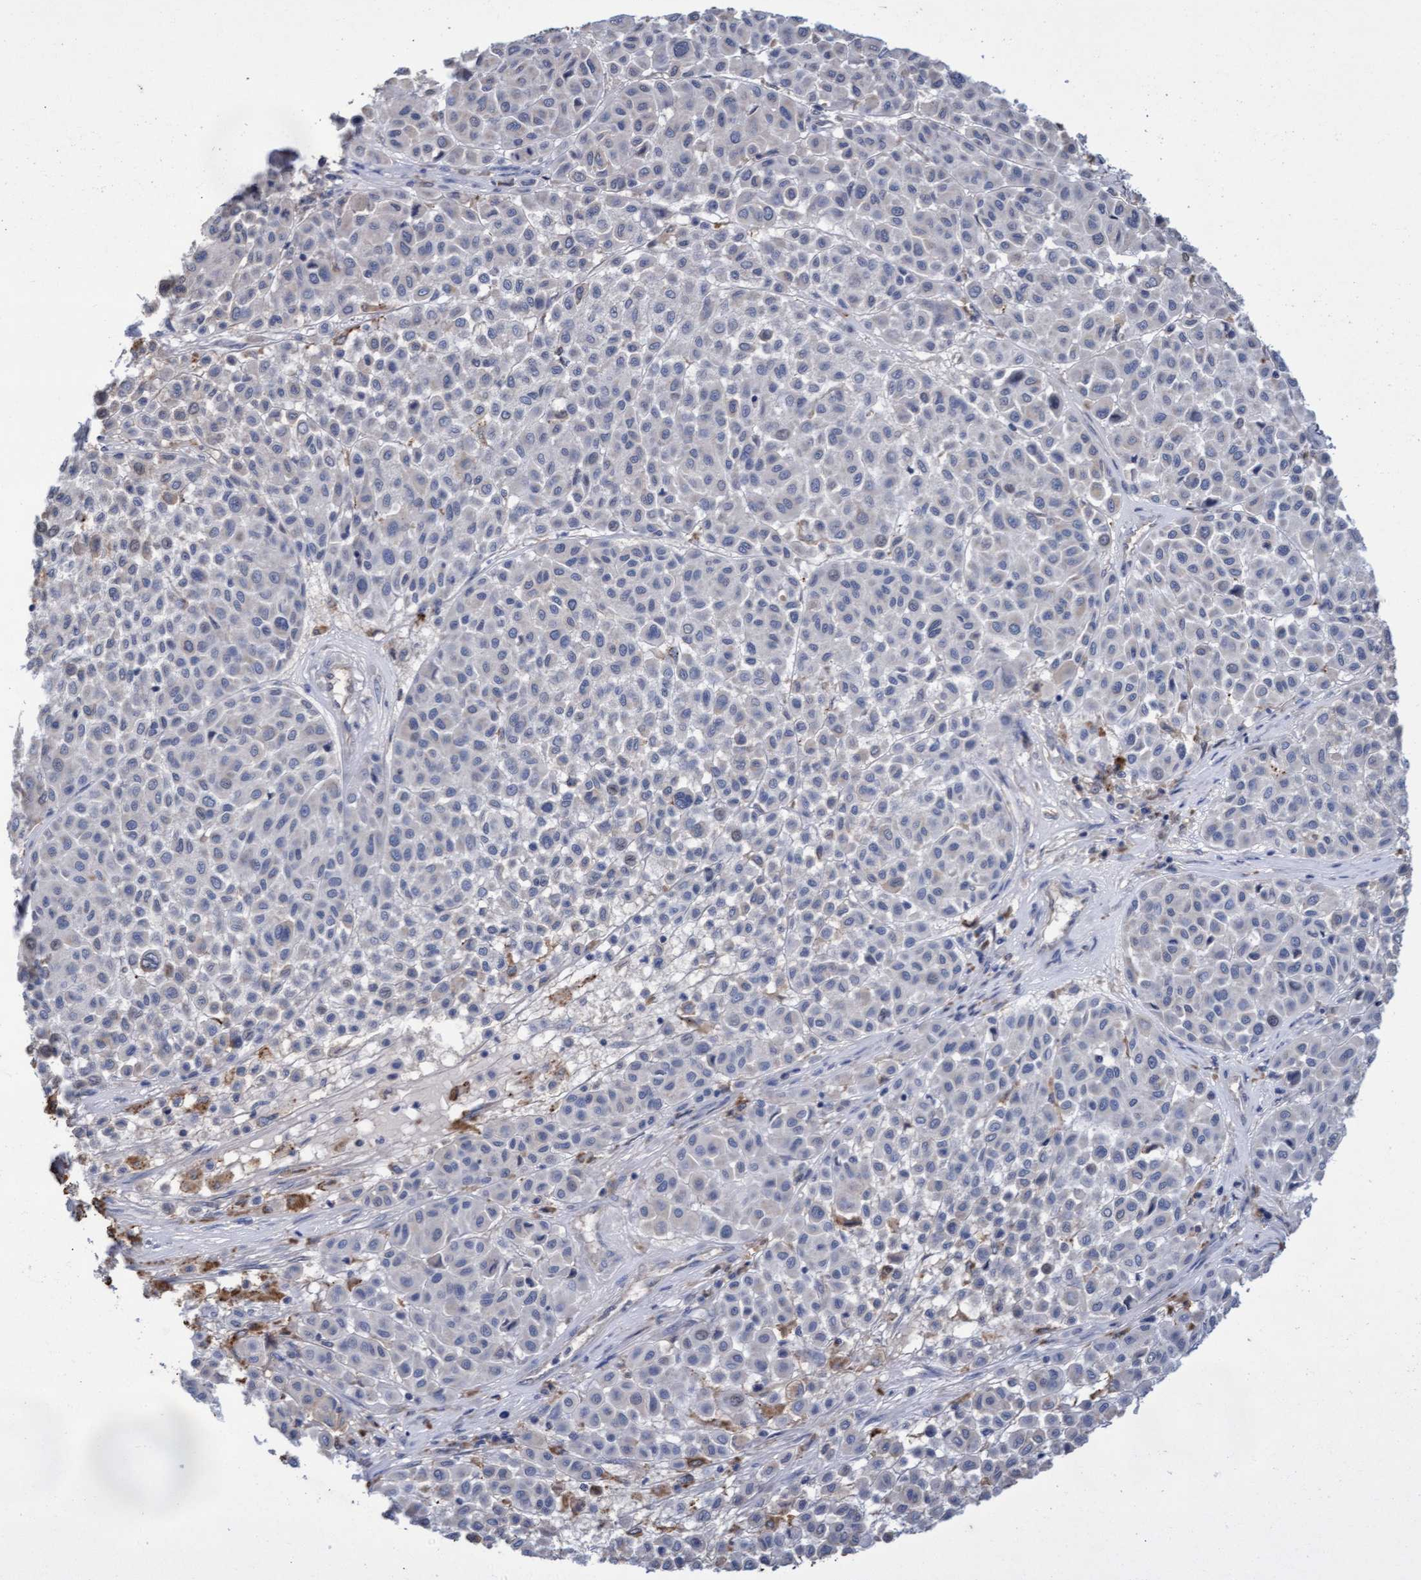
{"staining": {"intensity": "negative", "quantity": "none", "location": "none"}, "tissue": "melanoma", "cell_type": "Tumor cells", "image_type": "cancer", "snomed": [{"axis": "morphology", "description": "Malignant melanoma, Metastatic site"}, {"axis": "topography", "description": "Soft tissue"}], "caption": "Malignant melanoma (metastatic site) was stained to show a protein in brown. There is no significant staining in tumor cells. (DAB IHC with hematoxylin counter stain).", "gene": "GPR39", "patient": {"sex": "male", "age": 41}}